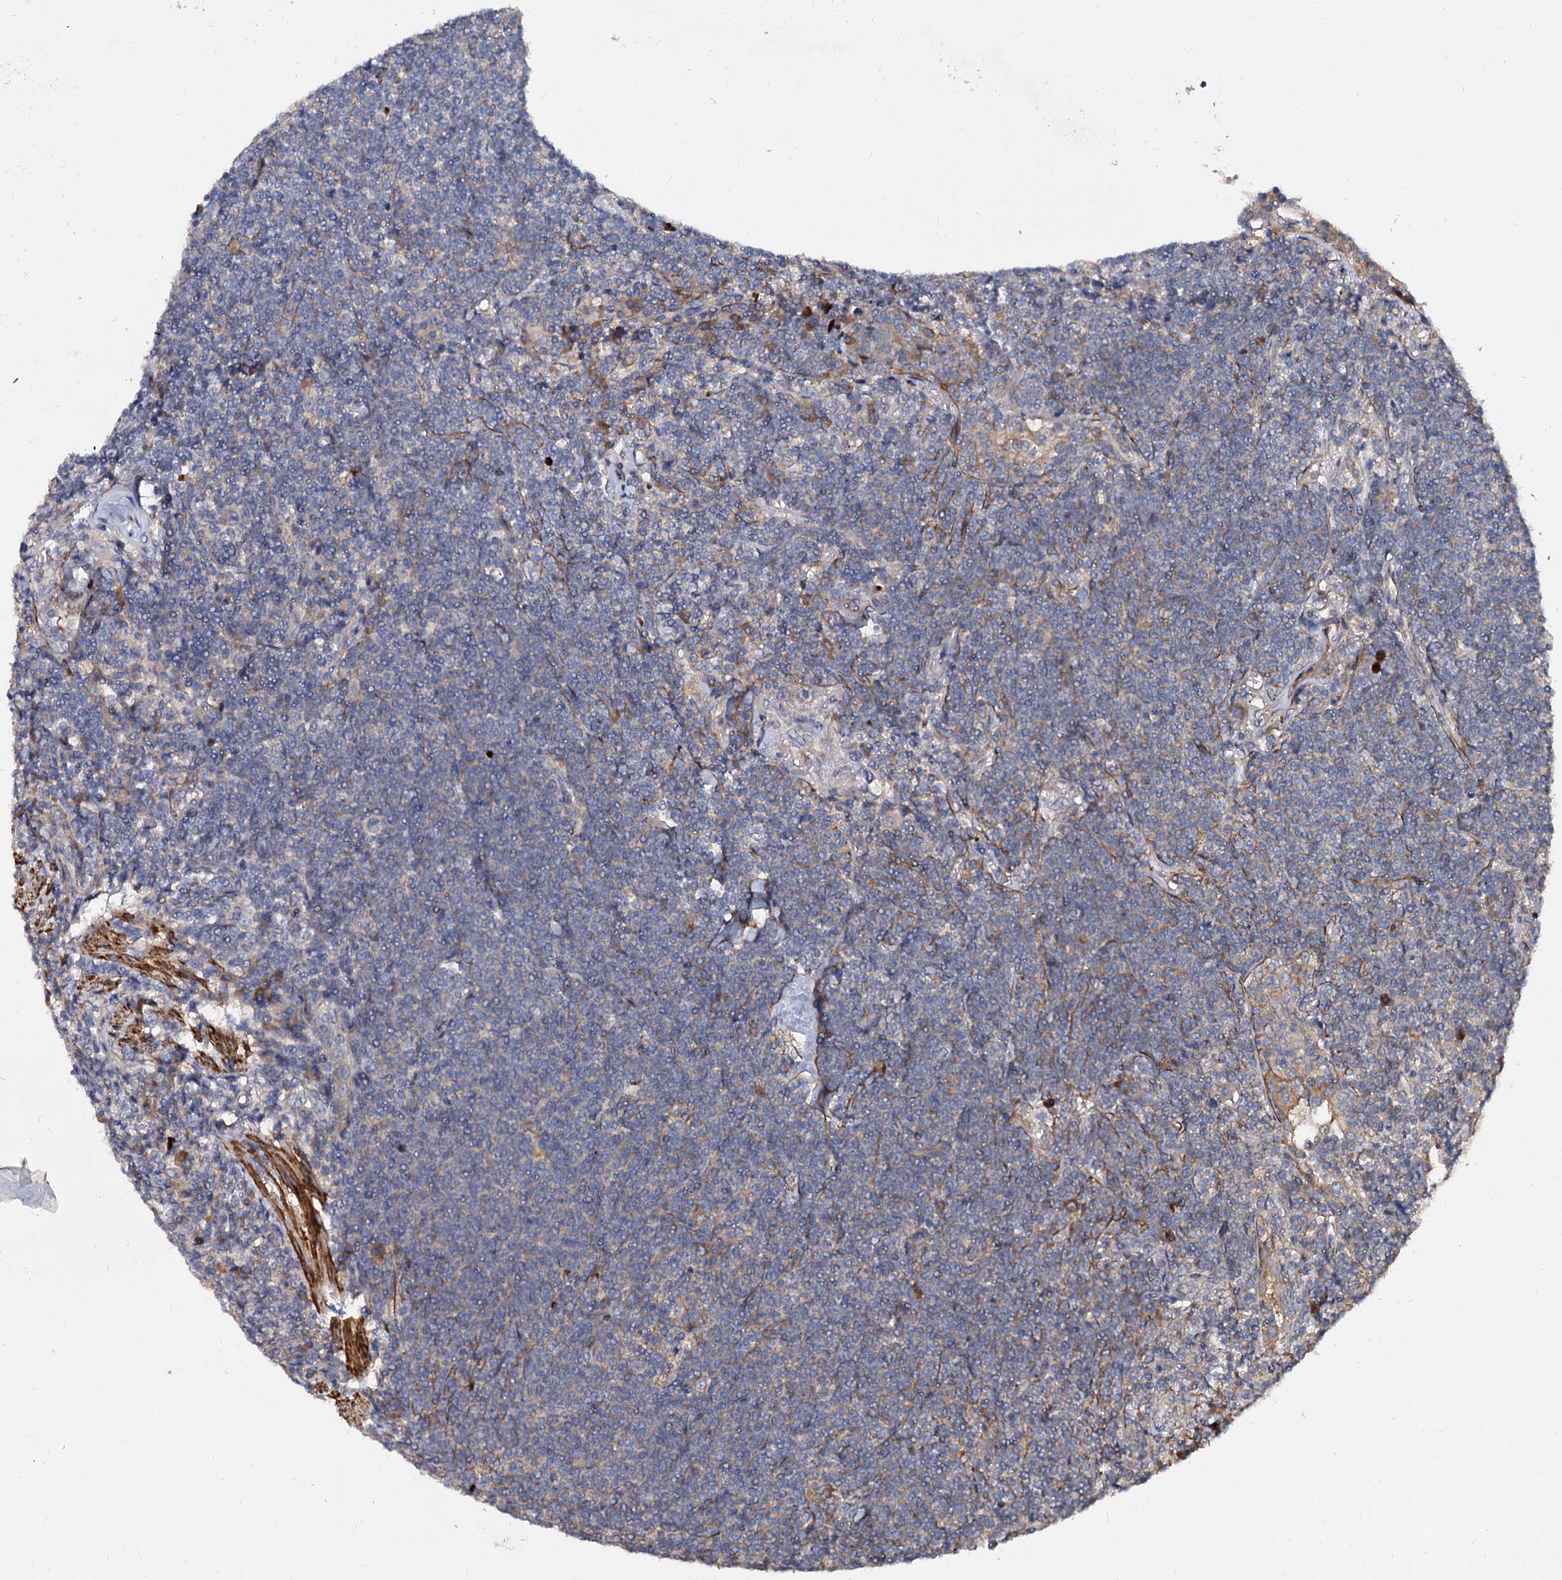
{"staining": {"intensity": "weak", "quantity": "<25%", "location": "cytoplasmic/membranous"}, "tissue": "lymphoma", "cell_type": "Tumor cells", "image_type": "cancer", "snomed": [{"axis": "morphology", "description": "Malignant lymphoma, non-Hodgkin's type, Low grade"}, {"axis": "topography", "description": "Lung"}], "caption": "Lymphoma was stained to show a protein in brown. There is no significant positivity in tumor cells. The staining was performed using DAB (3,3'-diaminobenzidine) to visualize the protein expression in brown, while the nuclei were stained in blue with hematoxylin (Magnification: 20x).", "gene": "ISM2", "patient": {"sex": "female", "age": 71}}